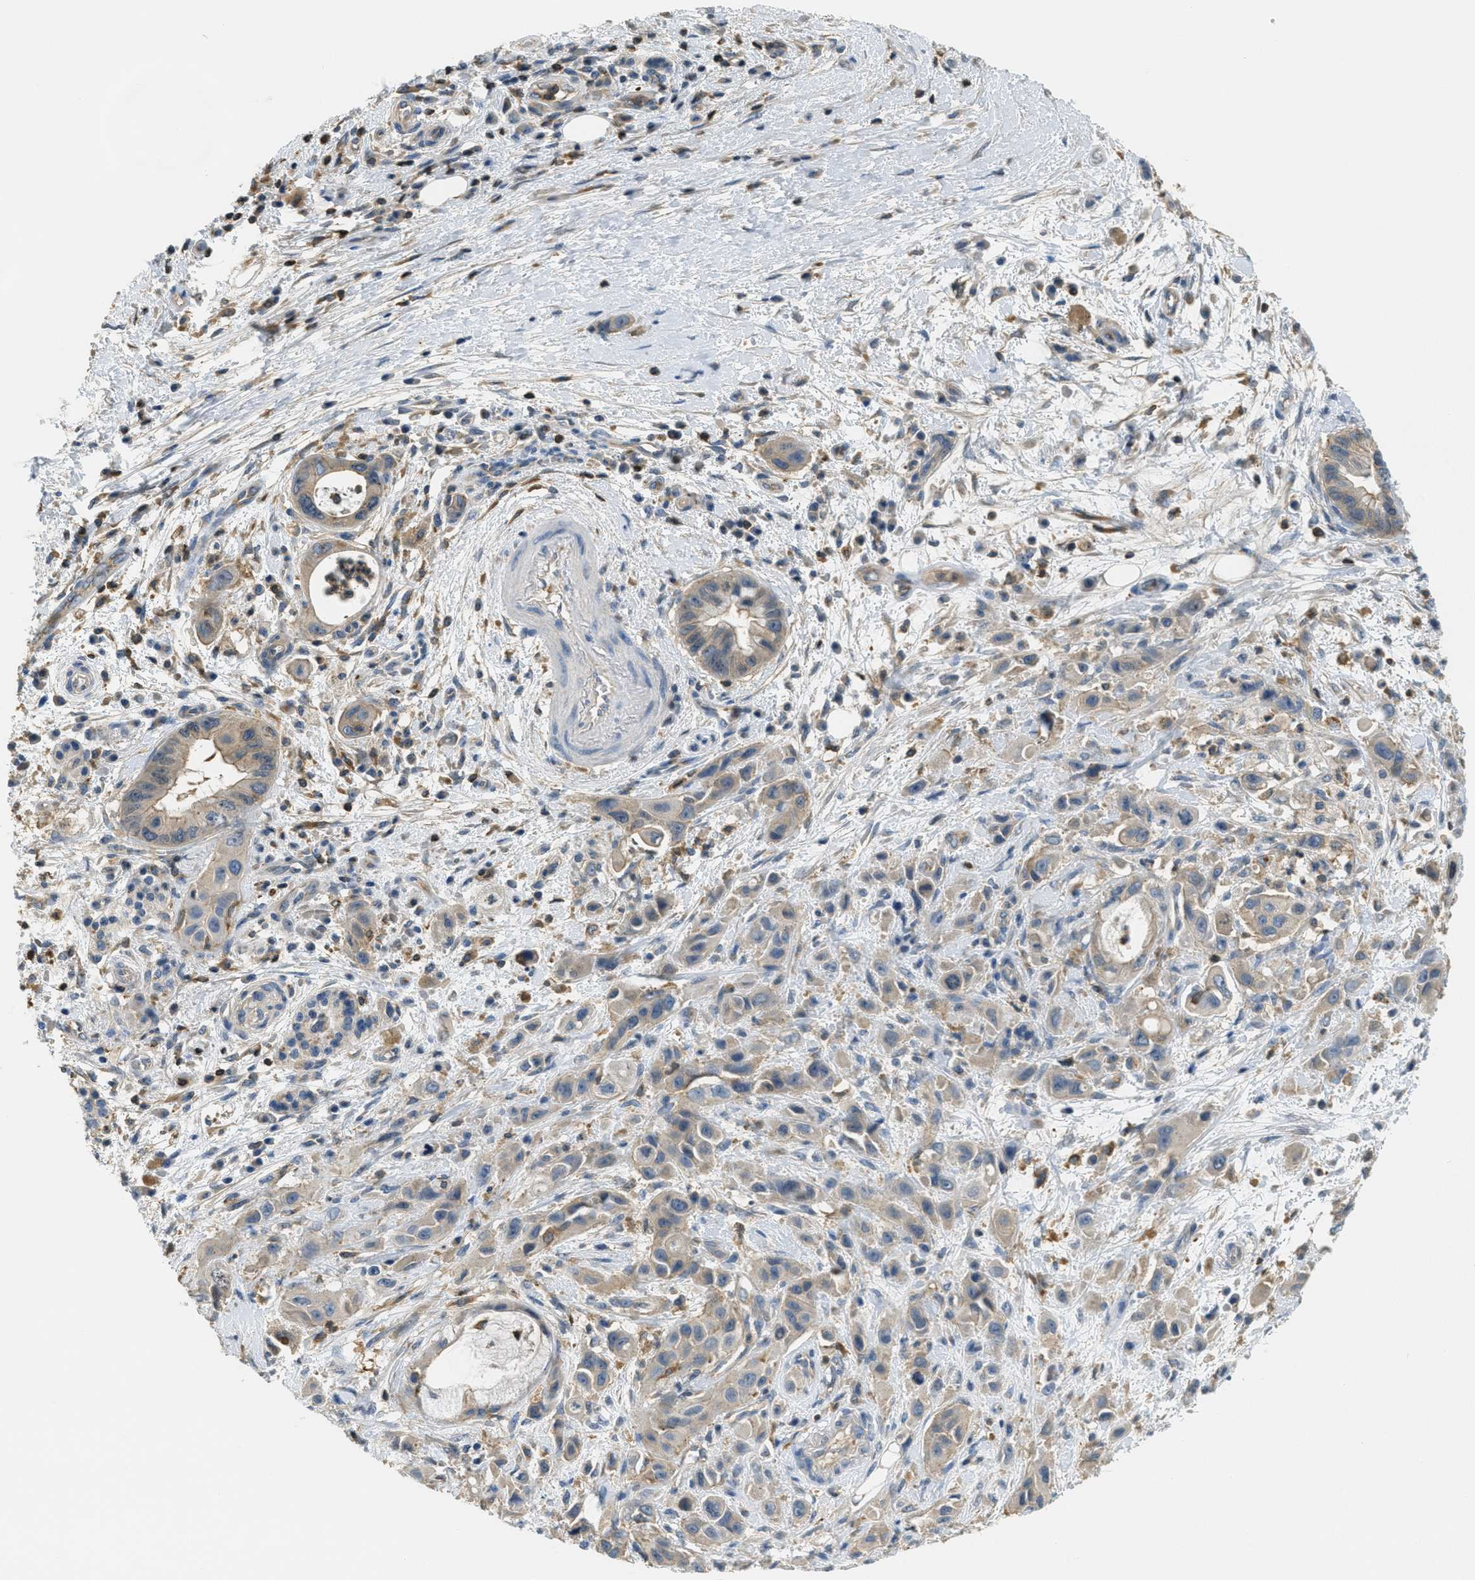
{"staining": {"intensity": "weak", "quantity": ">75%", "location": "cytoplasmic/membranous"}, "tissue": "pancreatic cancer", "cell_type": "Tumor cells", "image_type": "cancer", "snomed": [{"axis": "morphology", "description": "Adenocarcinoma, NOS"}, {"axis": "topography", "description": "Pancreas"}], "caption": "Immunohistochemistry (IHC) of pancreatic cancer demonstrates low levels of weak cytoplasmic/membranous staining in about >75% of tumor cells.", "gene": "GRIK2", "patient": {"sex": "female", "age": 73}}